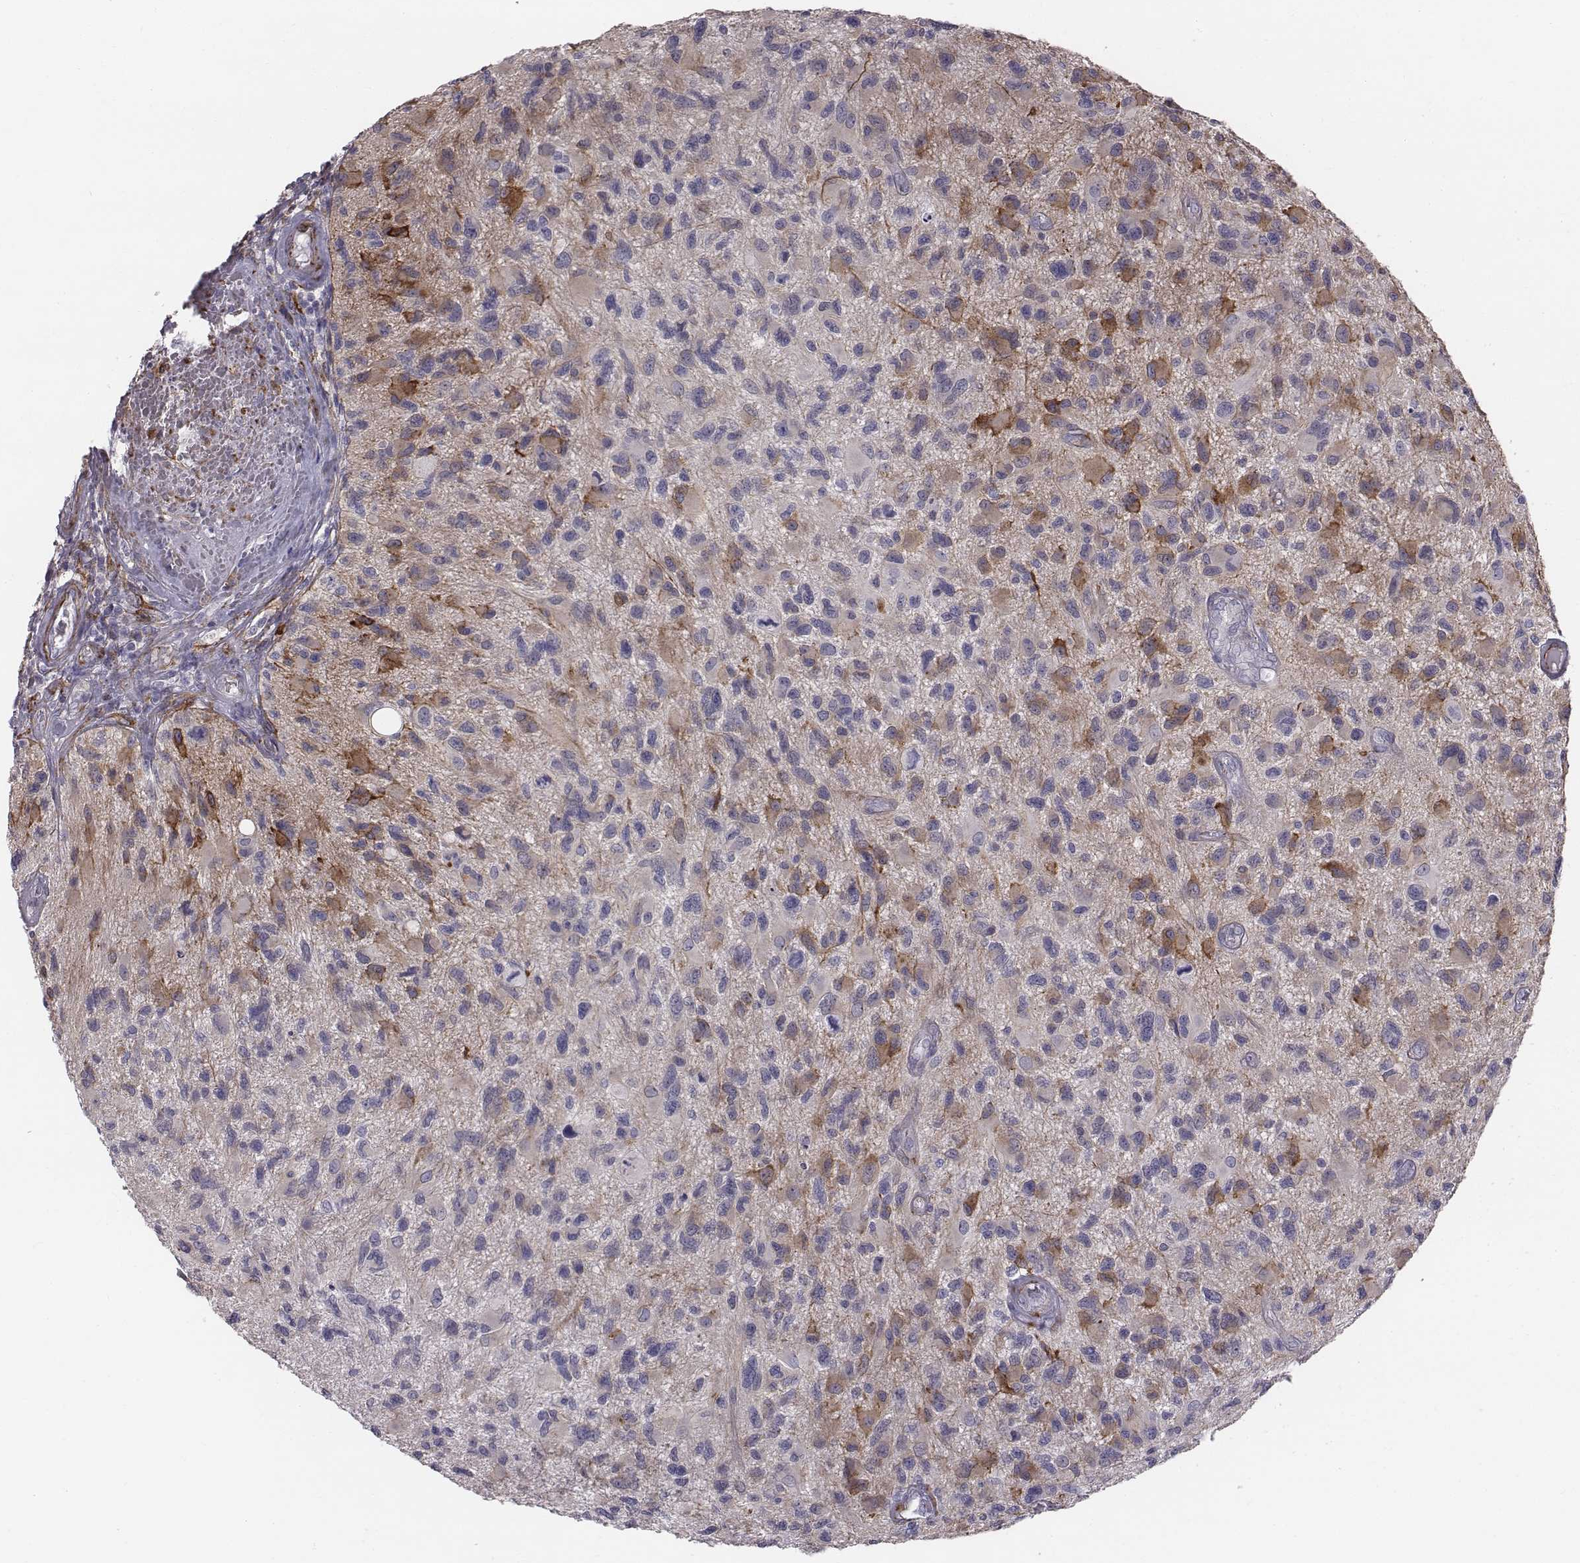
{"staining": {"intensity": "negative", "quantity": "none", "location": "none"}, "tissue": "glioma", "cell_type": "Tumor cells", "image_type": "cancer", "snomed": [{"axis": "morphology", "description": "Glioma, malignant, NOS"}, {"axis": "morphology", "description": "Glioma, malignant, High grade"}, {"axis": "topography", "description": "Brain"}], "caption": "Malignant glioma (high-grade) was stained to show a protein in brown. There is no significant positivity in tumor cells.", "gene": "PRKCZ", "patient": {"sex": "female", "age": 71}}